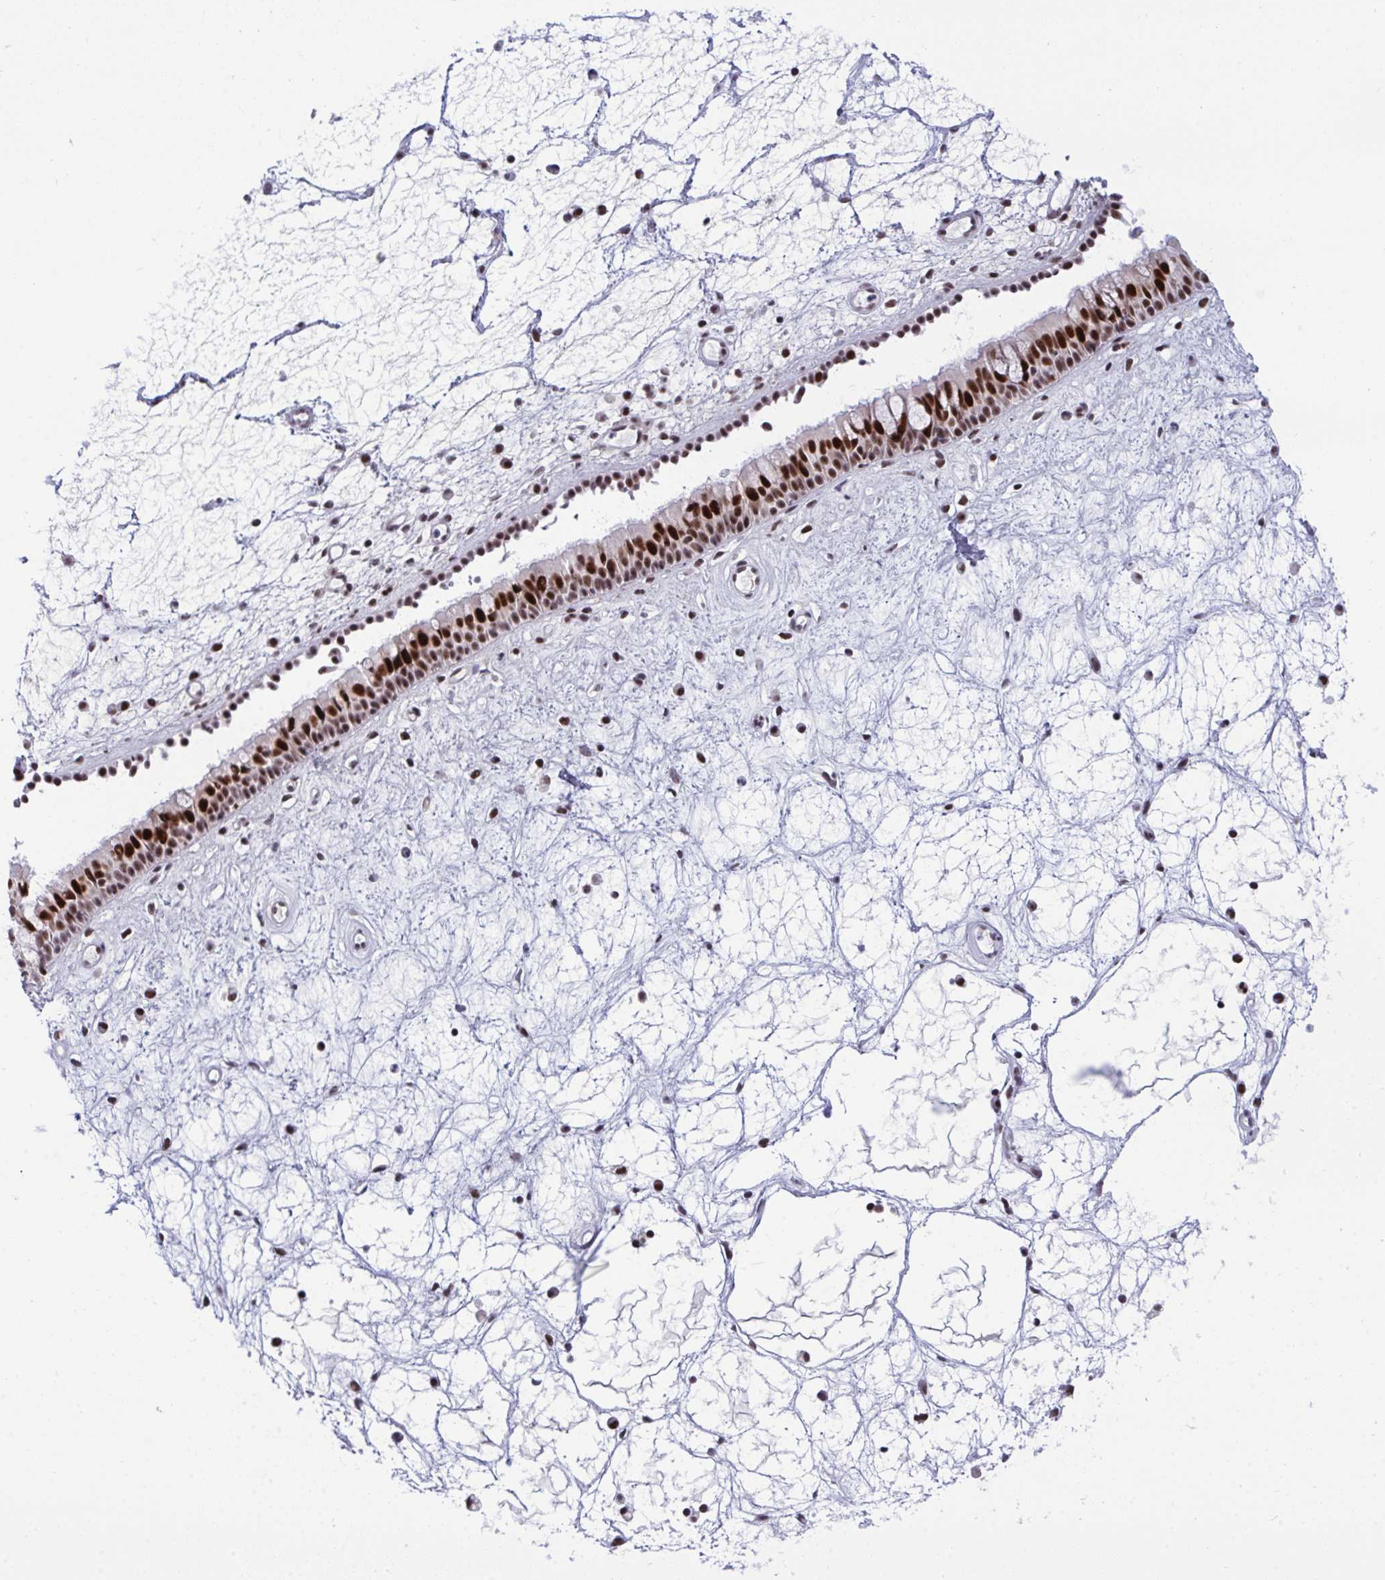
{"staining": {"intensity": "strong", "quantity": ">75%", "location": "nuclear"}, "tissue": "nasopharynx", "cell_type": "Respiratory epithelial cells", "image_type": "normal", "snomed": [{"axis": "morphology", "description": "Normal tissue, NOS"}, {"axis": "topography", "description": "Nasopharynx"}], "caption": "Normal nasopharynx reveals strong nuclear staining in approximately >75% of respiratory epithelial cells (brown staining indicates protein expression, while blue staining denotes nuclei)..", "gene": "WBP11", "patient": {"sex": "male", "age": 69}}